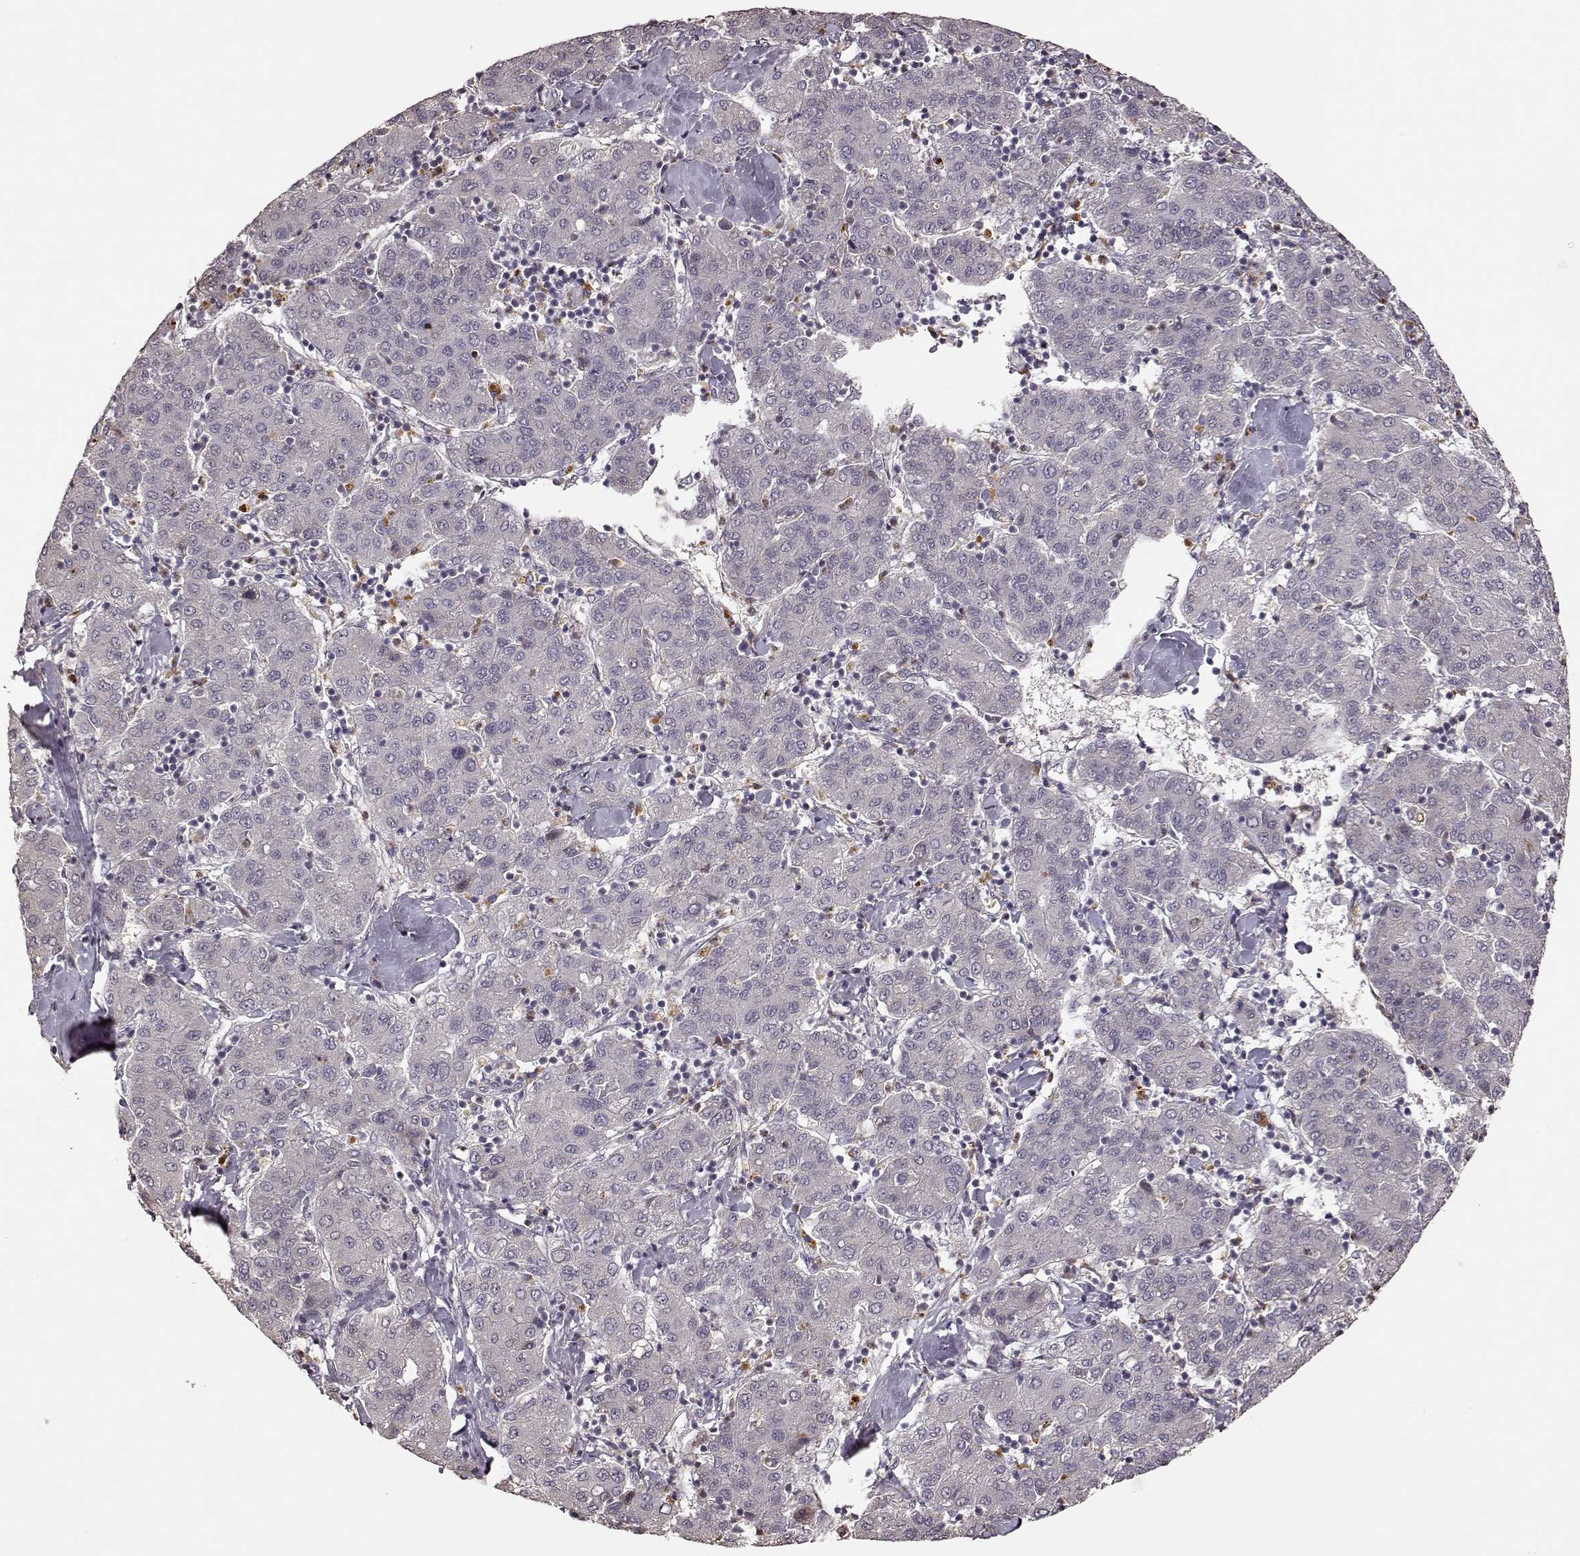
{"staining": {"intensity": "negative", "quantity": "none", "location": "none"}, "tissue": "liver cancer", "cell_type": "Tumor cells", "image_type": "cancer", "snomed": [{"axis": "morphology", "description": "Carcinoma, Hepatocellular, NOS"}, {"axis": "topography", "description": "Liver"}], "caption": "DAB immunohistochemical staining of human liver cancer (hepatocellular carcinoma) demonstrates no significant positivity in tumor cells.", "gene": "CRB1", "patient": {"sex": "male", "age": 65}}